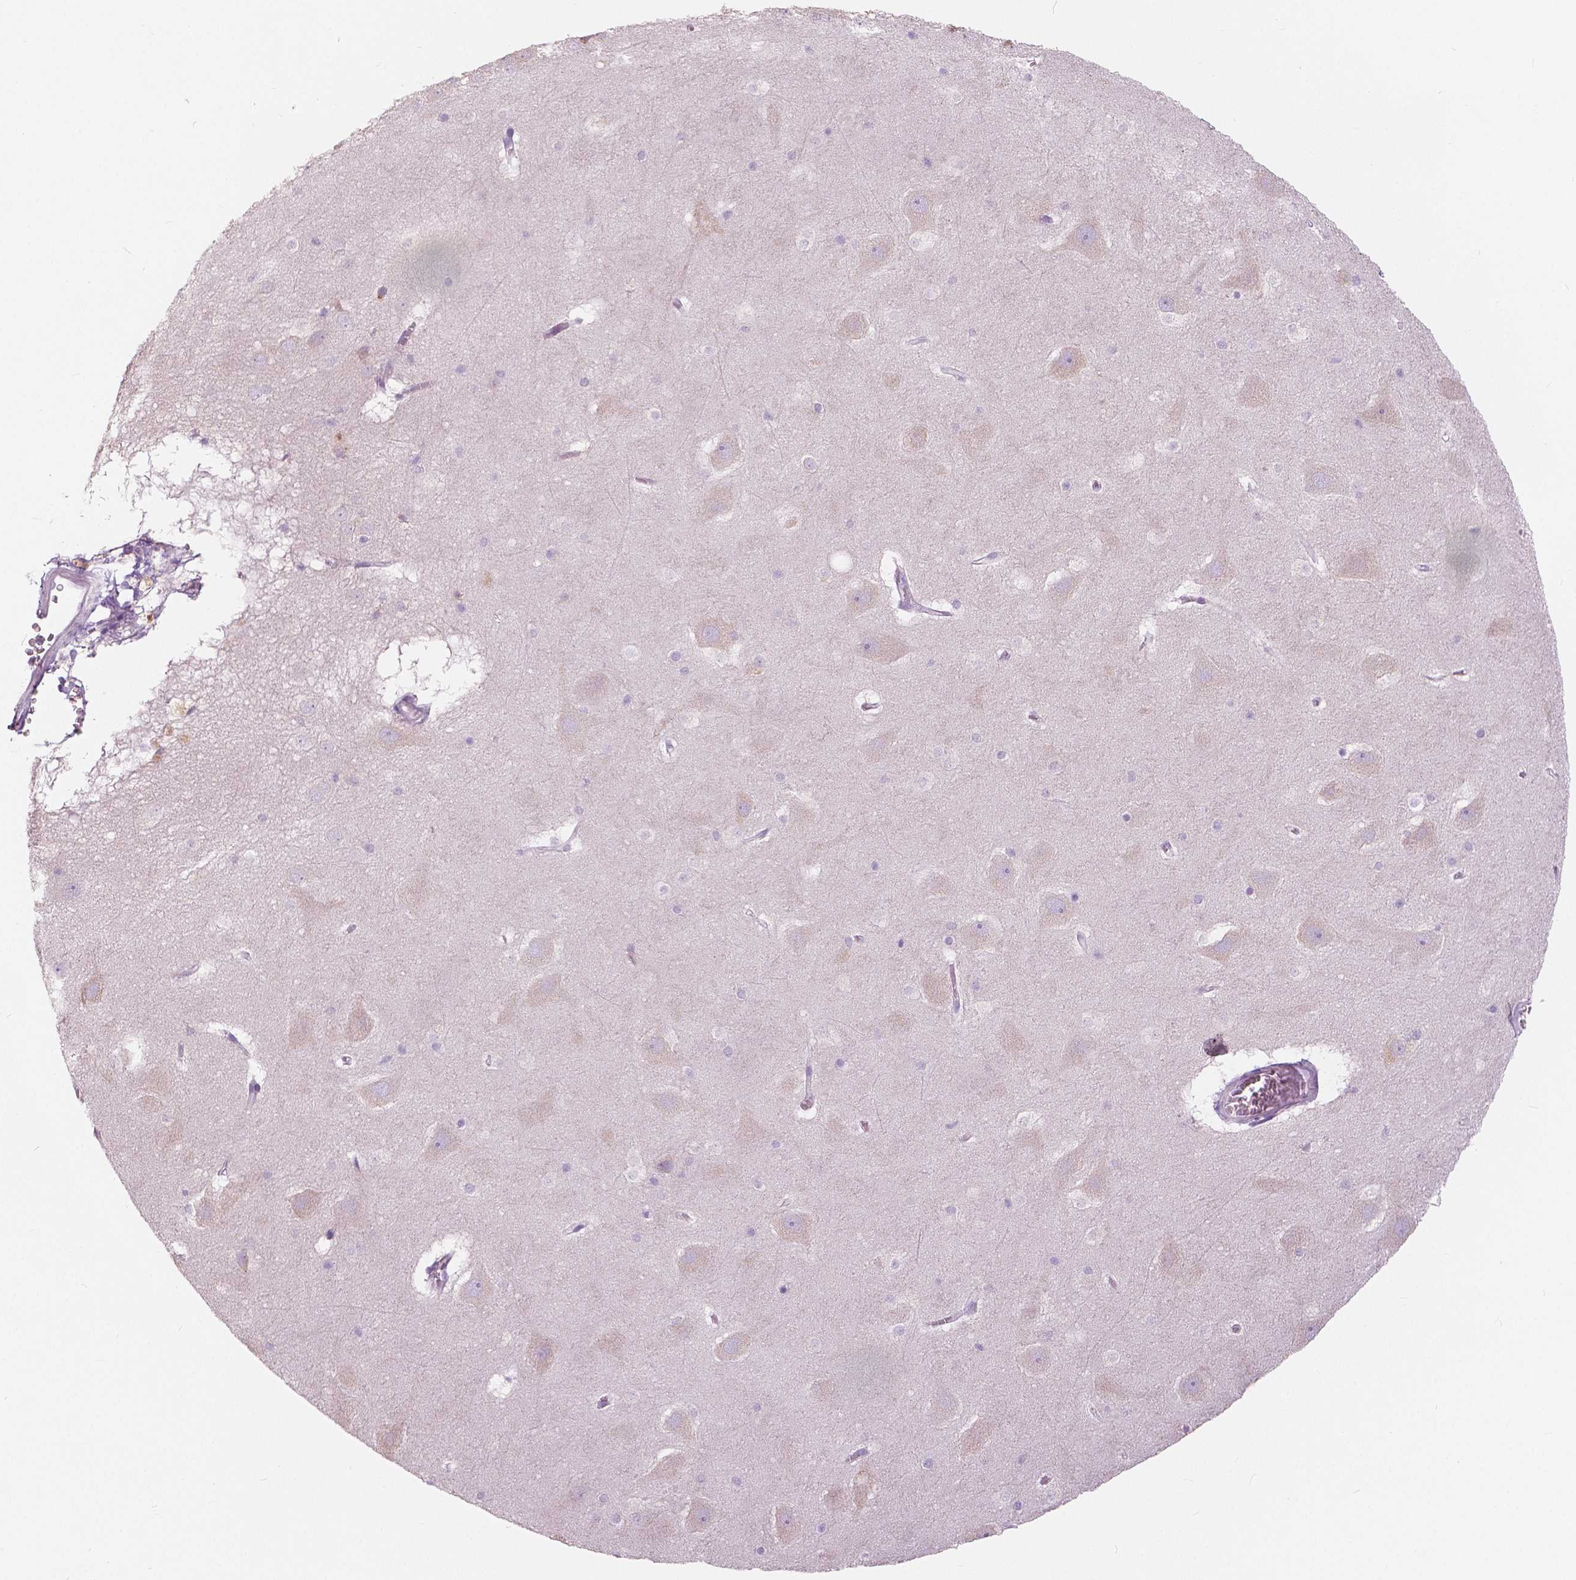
{"staining": {"intensity": "negative", "quantity": "none", "location": "none"}, "tissue": "hippocampus", "cell_type": "Glial cells", "image_type": "normal", "snomed": [{"axis": "morphology", "description": "Normal tissue, NOS"}, {"axis": "topography", "description": "Hippocampus"}], "caption": "This is an immunohistochemistry (IHC) photomicrograph of normal hippocampus. There is no expression in glial cells.", "gene": "CXCR2", "patient": {"sex": "male", "age": 45}}